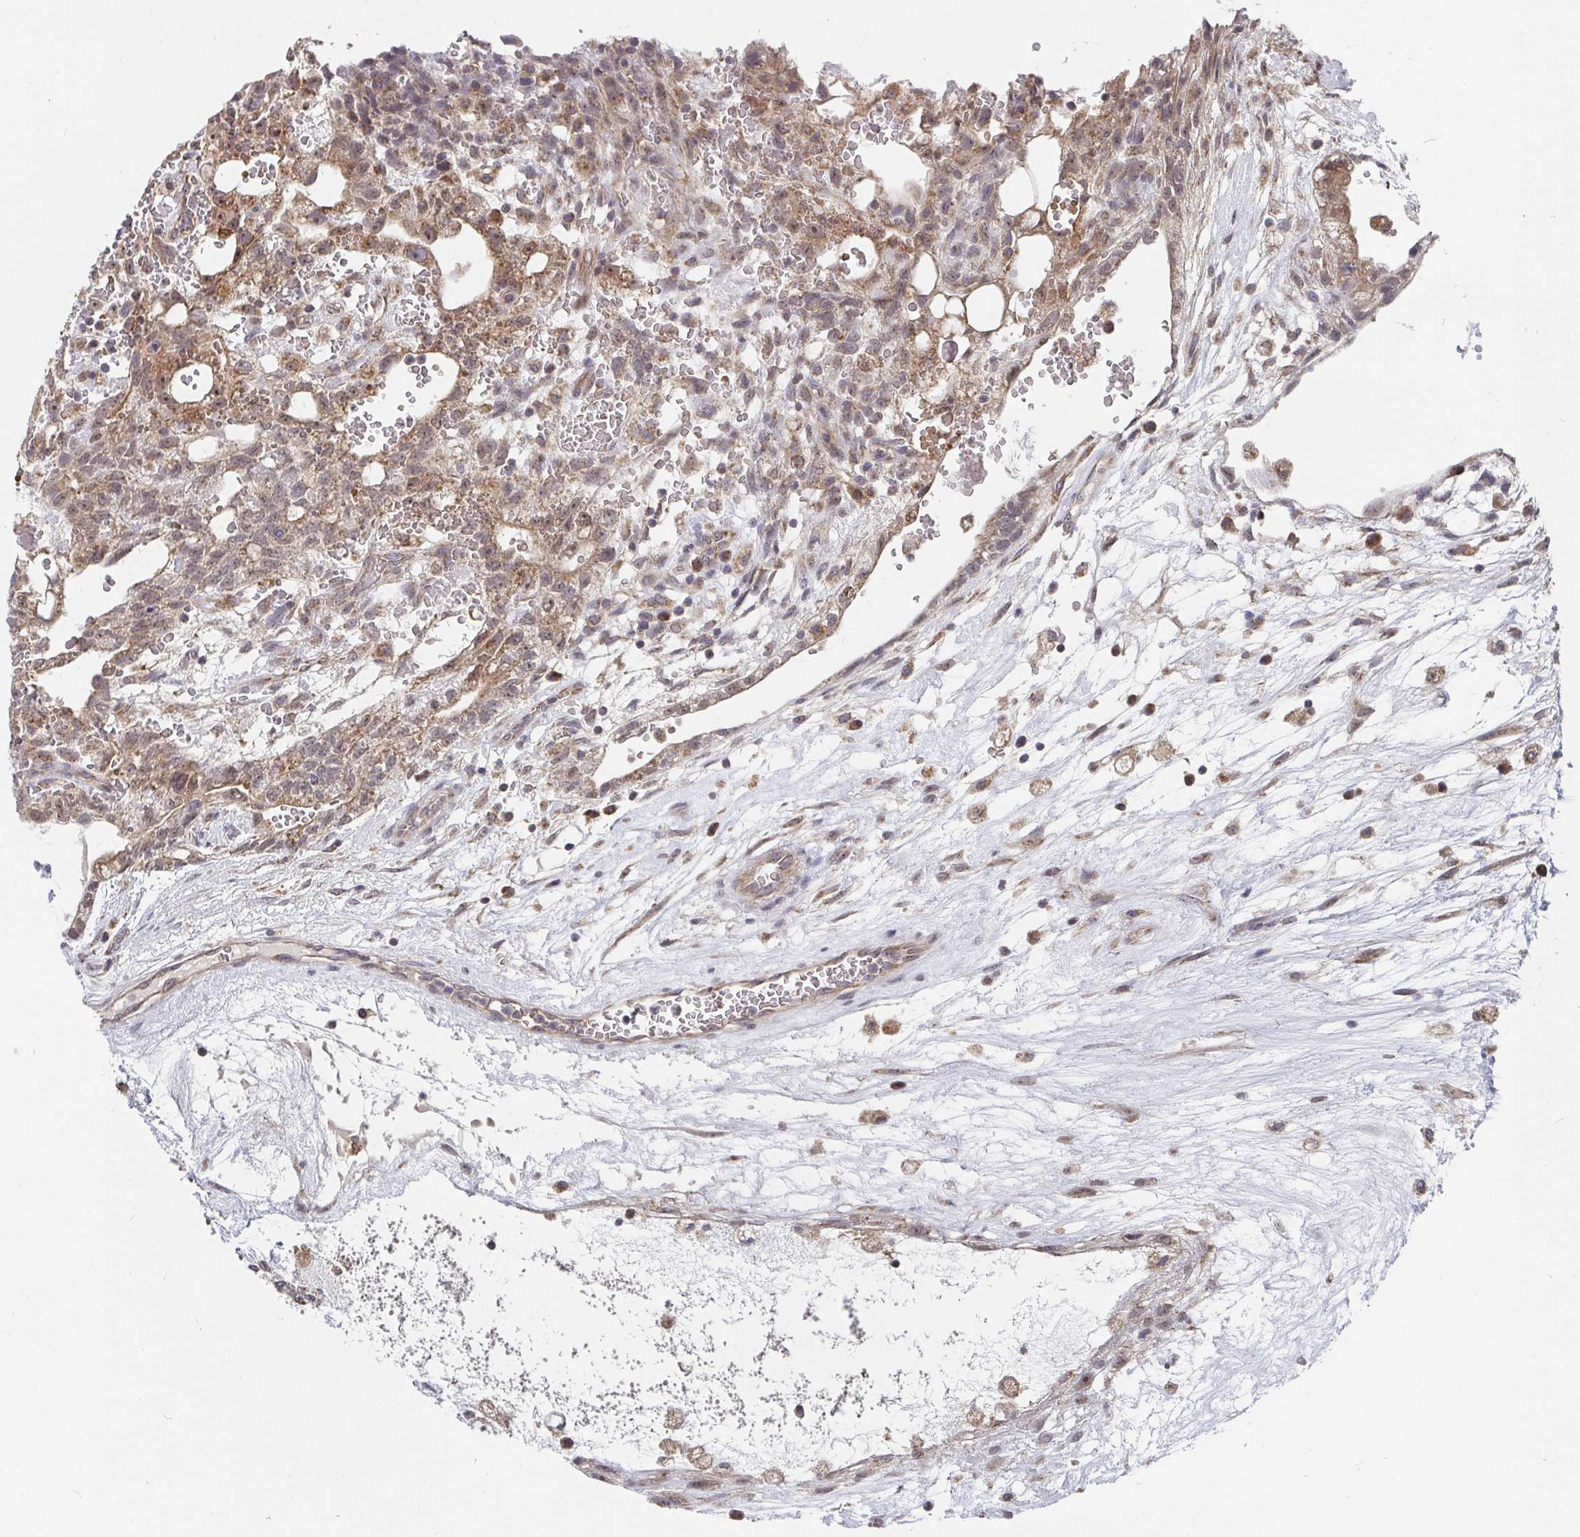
{"staining": {"intensity": "moderate", "quantity": ">75%", "location": "cytoplasmic/membranous,nuclear"}, "tissue": "testis cancer", "cell_type": "Tumor cells", "image_type": "cancer", "snomed": [{"axis": "morphology", "description": "Normal tissue, NOS"}, {"axis": "morphology", "description": "Carcinoma, Embryonal, NOS"}, {"axis": "topography", "description": "Testis"}], "caption": "Immunohistochemistry image of testis embryonal carcinoma stained for a protein (brown), which exhibits medium levels of moderate cytoplasmic/membranous and nuclear staining in about >75% of tumor cells.", "gene": "PDF", "patient": {"sex": "male", "age": 32}}